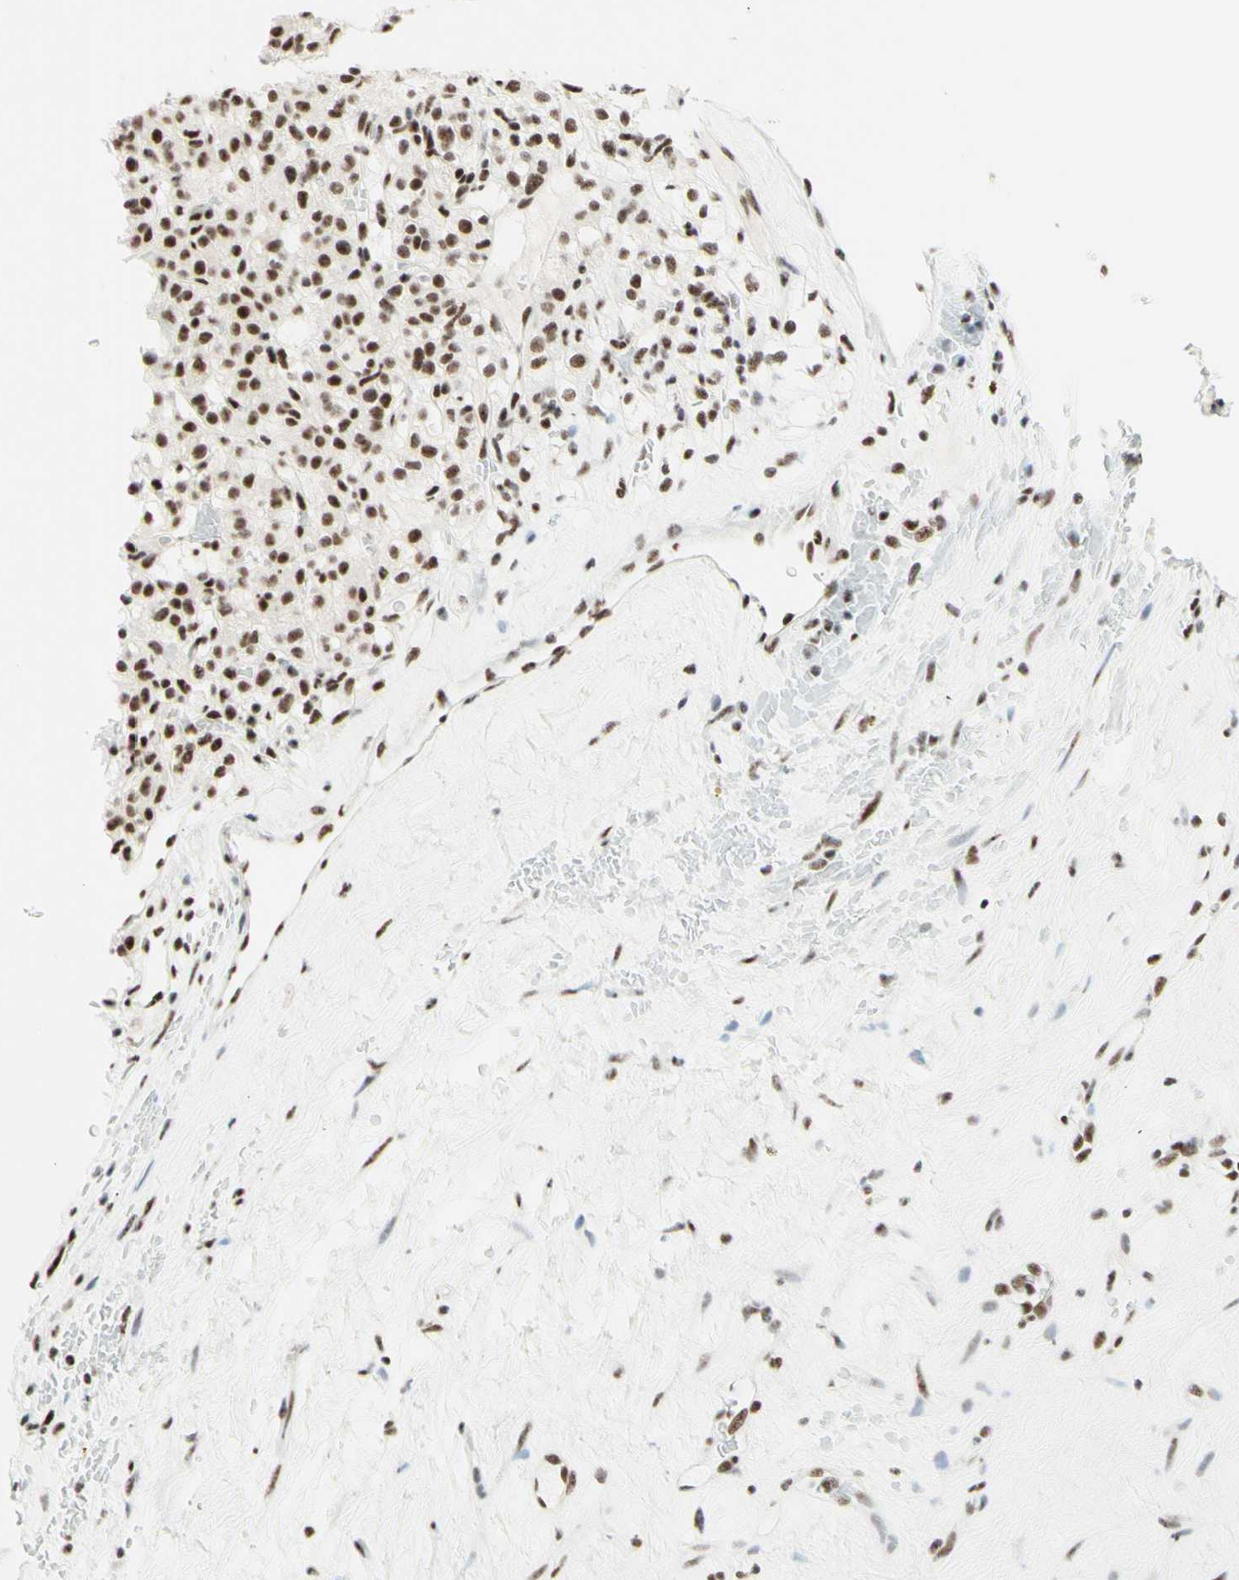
{"staining": {"intensity": "moderate", "quantity": ">75%", "location": "nuclear"}, "tissue": "renal cancer", "cell_type": "Tumor cells", "image_type": "cancer", "snomed": [{"axis": "morphology", "description": "Normal tissue, NOS"}, {"axis": "morphology", "description": "Adenocarcinoma, NOS"}, {"axis": "topography", "description": "Kidney"}], "caption": "Renal cancer (adenocarcinoma) stained for a protein (brown) exhibits moderate nuclear positive staining in about >75% of tumor cells.", "gene": "WTAP", "patient": {"sex": "female", "age": 72}}